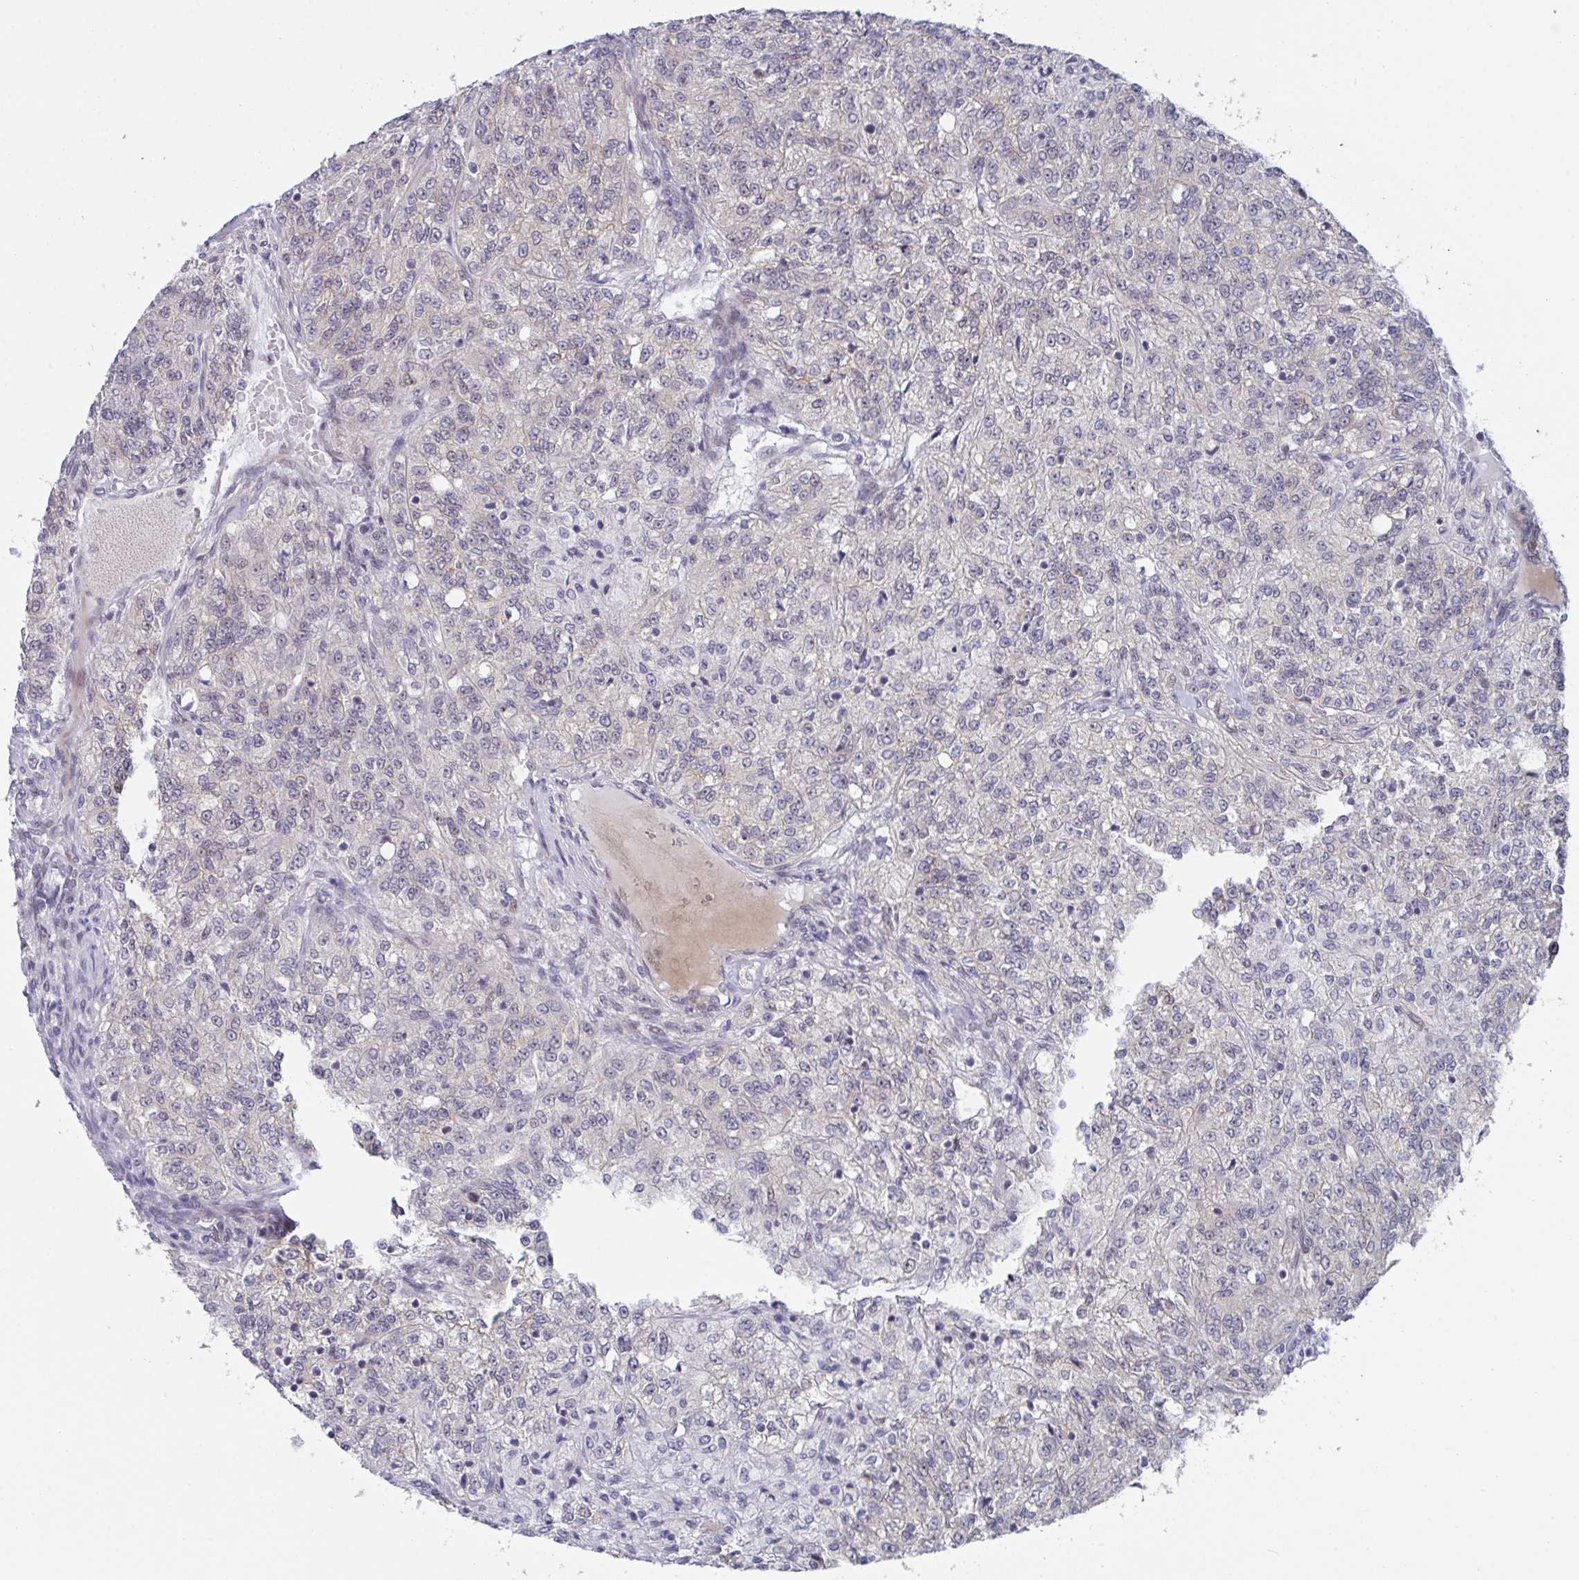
{"staining": {"intensity": "weak", "quantity": "<25%", "location": "nuclear"}, "tissue": "renal cancer", "cell_type": "Tumor cells", "image_type": "cancer", "snomed": [{"axis": "morphology", "description": "Adenocarcinoma, NOS"}, {"axis": "topography", "description": "Kidney"}], "caption": "Renal adenocarcinoma stained for a protein using immunohistochemistry (IHC) displays no expression tumor cells.", "gene": "RBM18", "patient": {"sex": "female", "age": 63}}